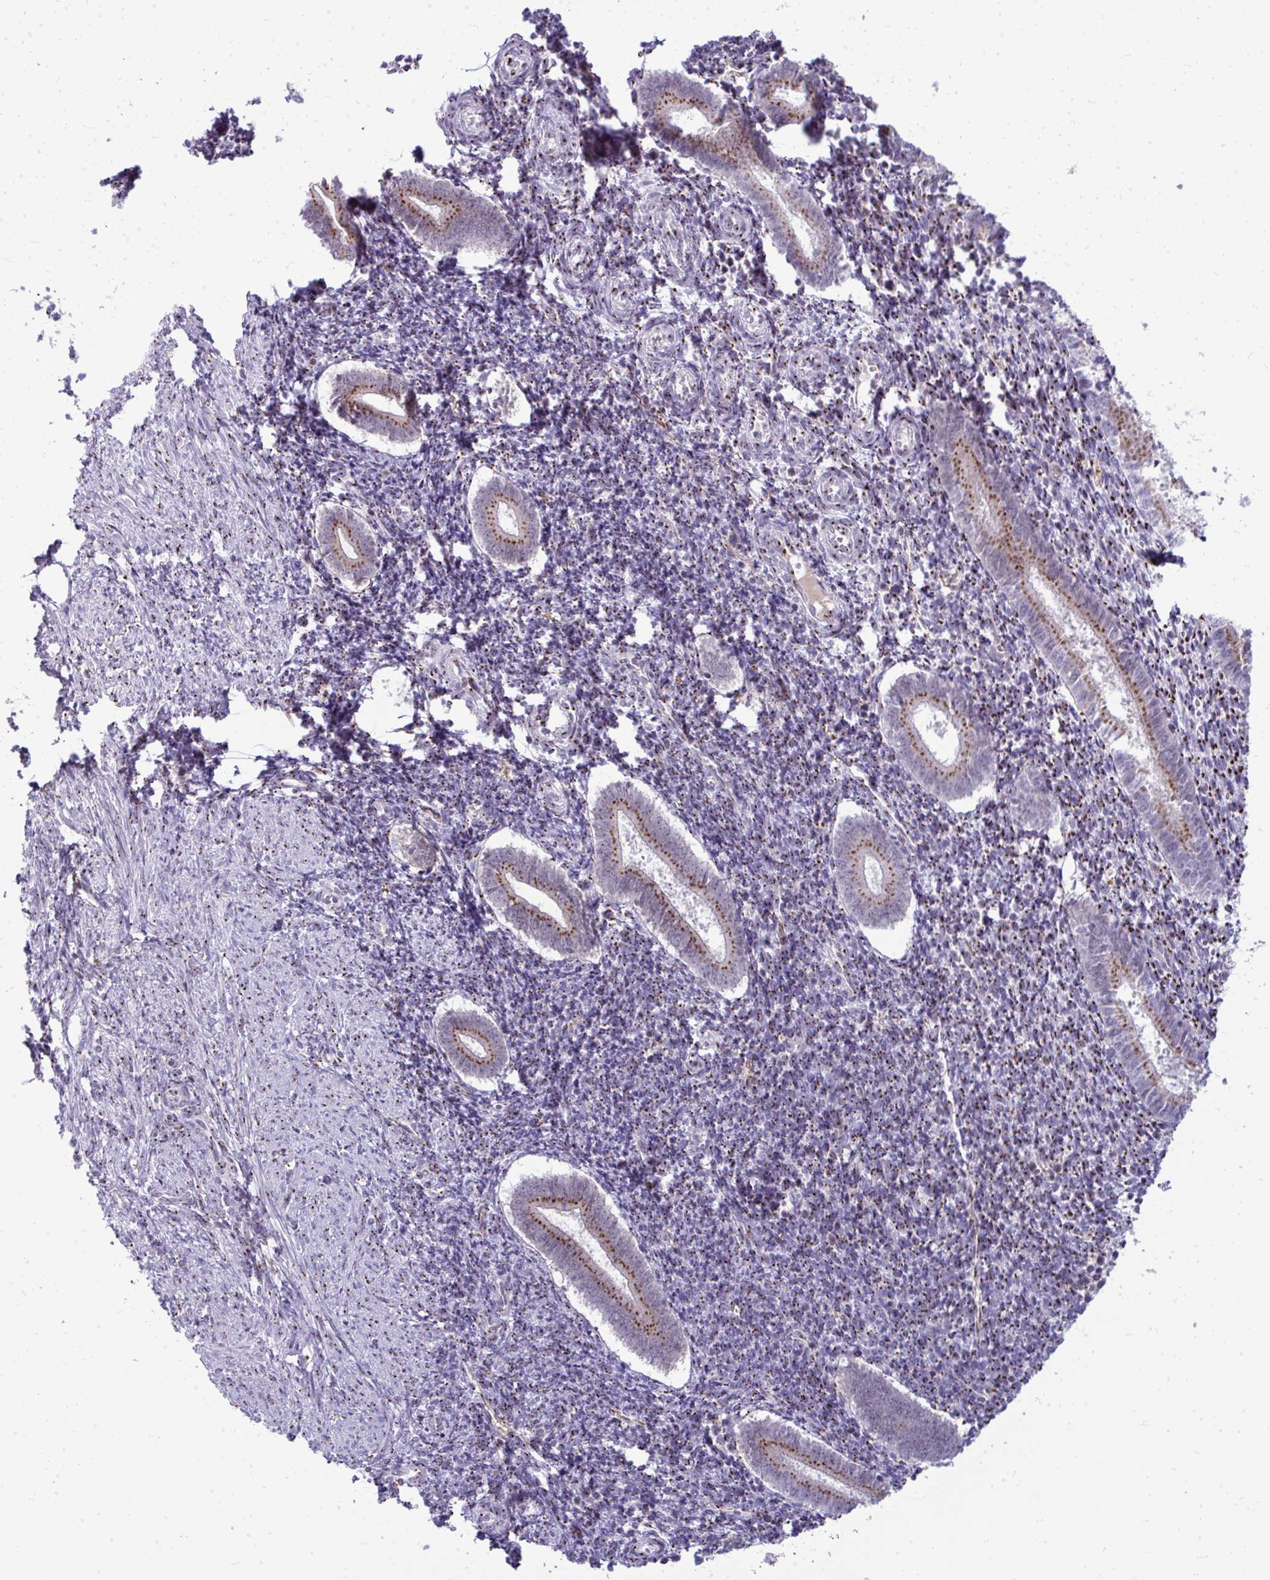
{"staining": {"intensity": "moderate", "quantity": "<25%", "location": "cytoplasmic/membranous"}, "tissue": "endometrium", "cell_type": "Cells in endometrial stroma", "image_type": "normal", "snomed": [{"axis": "morphology", "description": "Normal tissue, NOS"}, {"axis": "topography", "description": "Endometrium"}], "caption": "This micrograph displays immunohistochemistry staining of unremarkable human endometrium, with low moderate cytoplasmic/membranous staining in about <25% of cells in endometrial stroma.", "gene": "DTX4", "patient": {"sex": "female", "age": 25}}